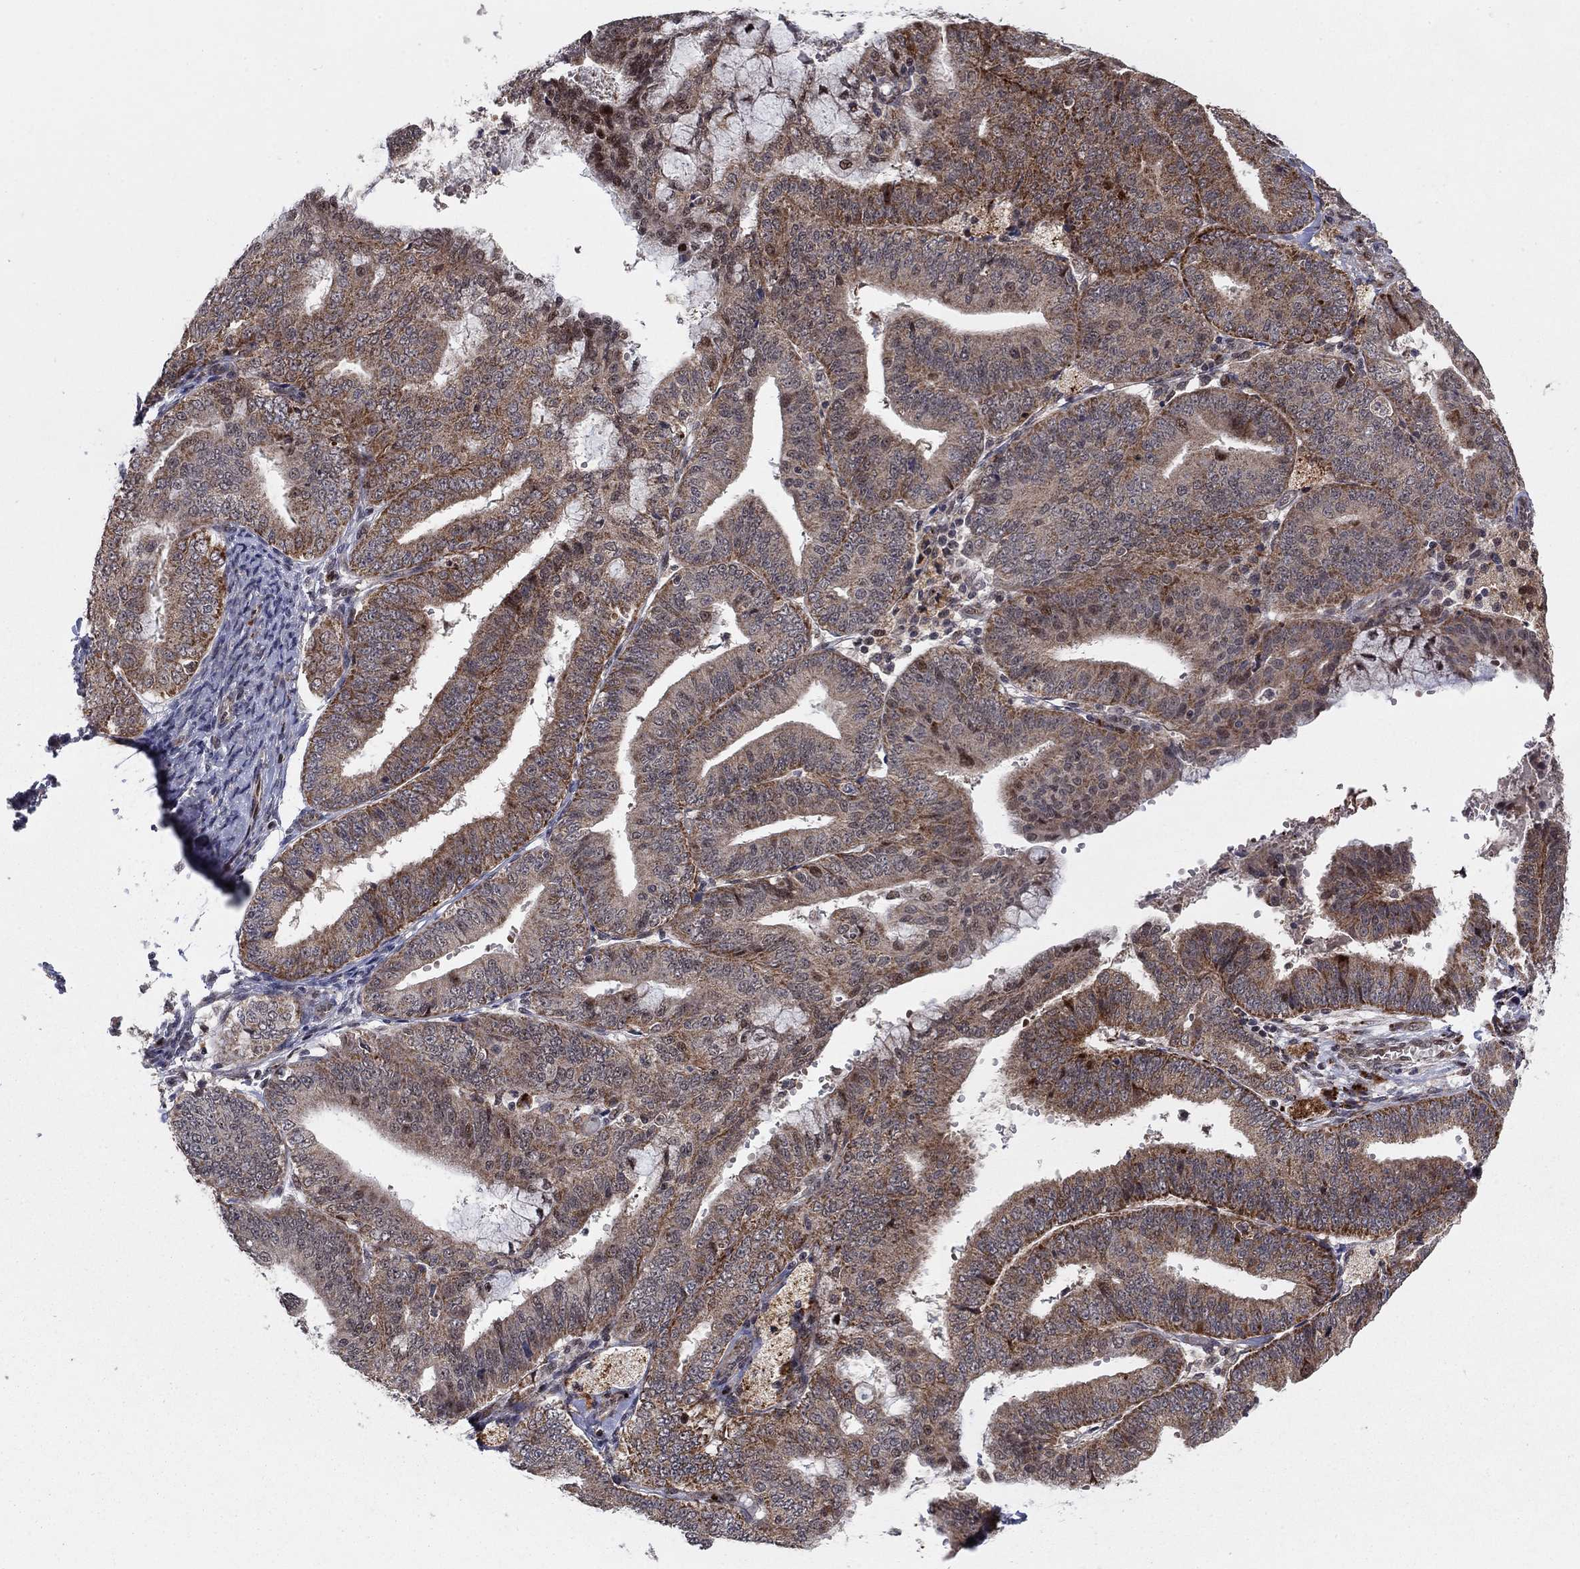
{"staining": {"intensity": "moderate", "quantity": ">75%", "location": "cytoplasmic/membranous"}, "tissue": "endometrial cancer", "cell_type": "Tumor cells", "image_type": "cancer", "snomed": [{"axis": "morphology", "description": "Adenocarcinoma, NOS"}, {"axis": "topography", "description": "Endometrium"}], "caption": "Immunohistochemistry histopathology image of human endometrial cancer (adenocarcinoma) stained for a protein (brown), which shows medium levels of moderate cytoplasmic/membranous expression in approximately >75% of tumor cells.", "gene": "ZNF395", "patient": {"sex": "female", "age": 63}}